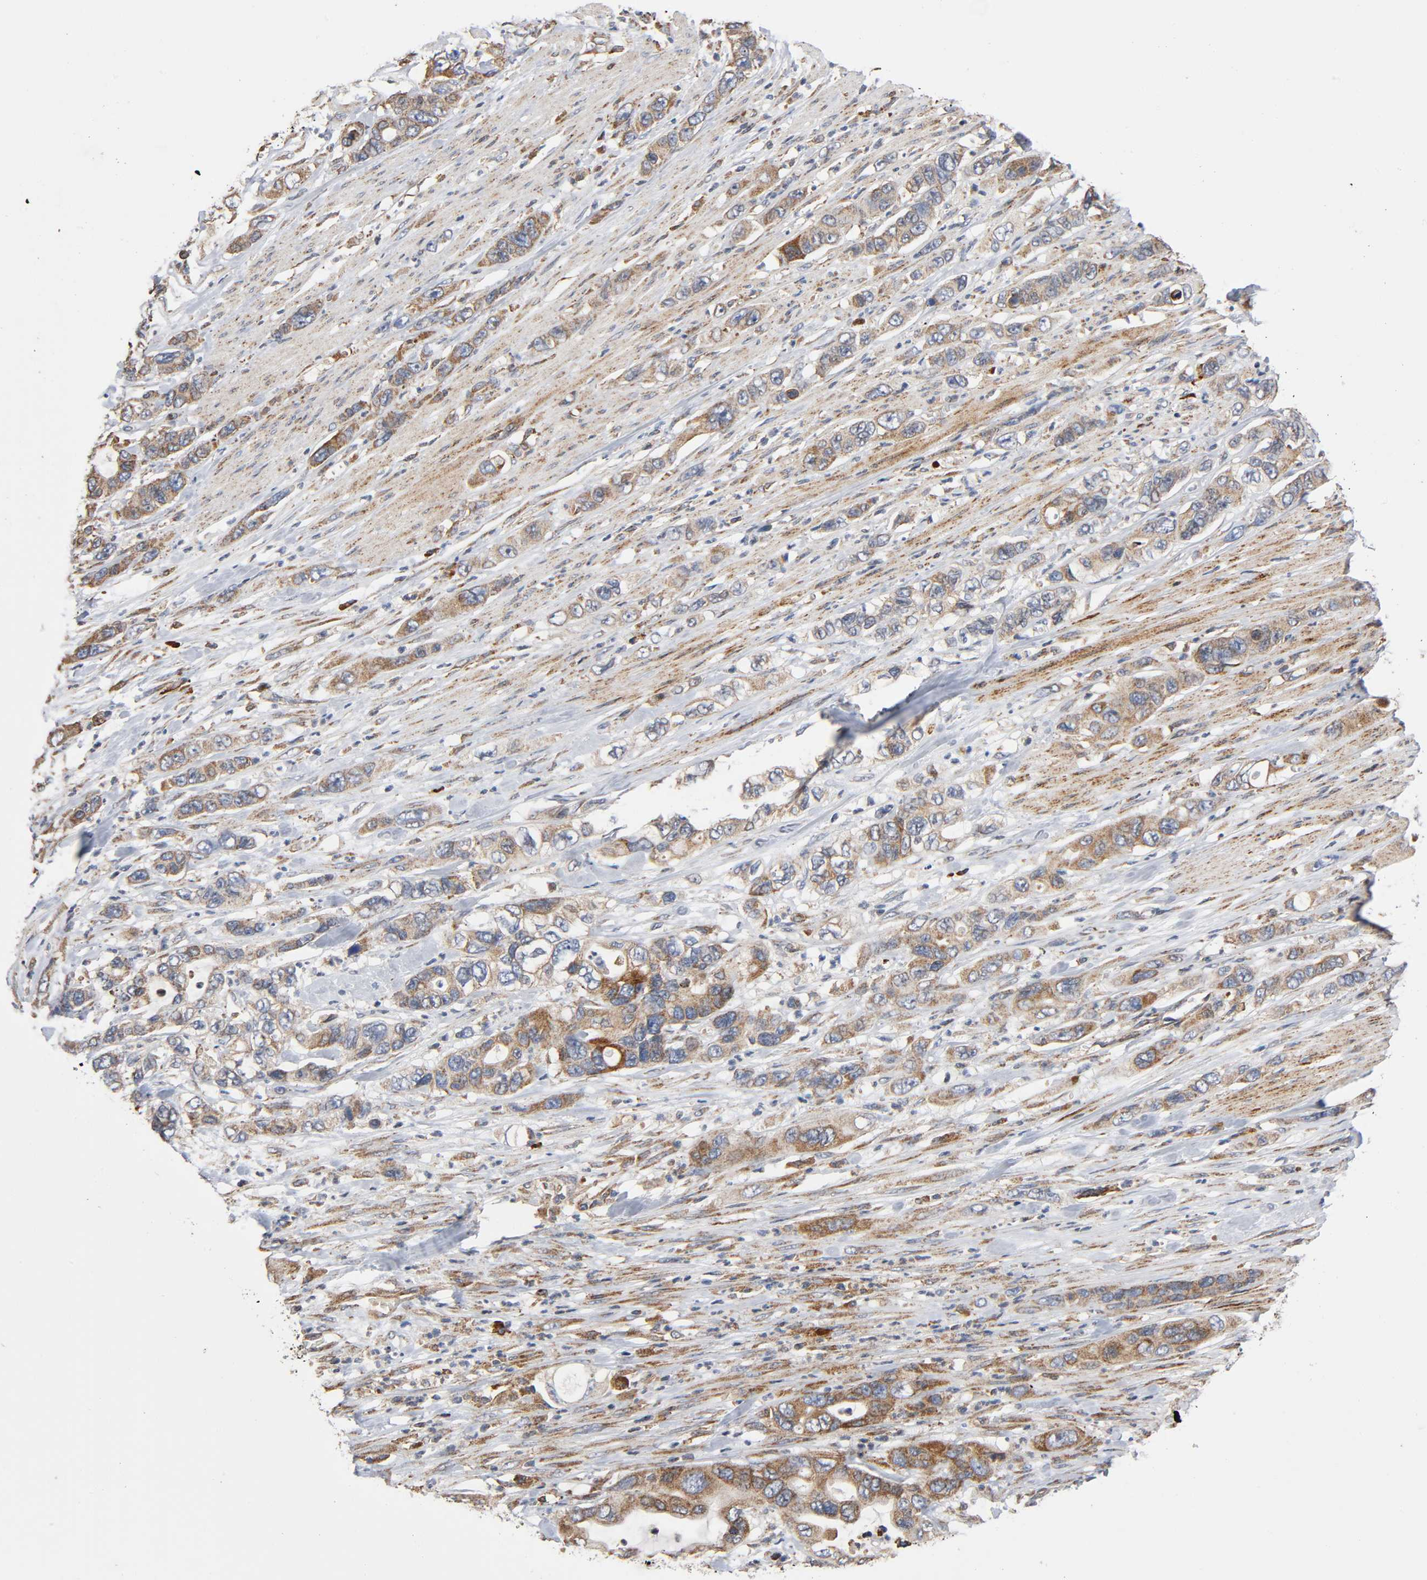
{"staining": {"intensity": "moderate", "quantity": "25%-75%", "location": "cytoplasmic/membranous"}, "tissue": "pancreatic cancer", "cell_type": "Tumor cells", "image_type": "cancer", "snomed": [{"axis": "morphology", "description": "Adenocarcinoma, NOS"}, {"axis": "topography", "description": "Pancreas"}], "caption": "A high-resolution histopathology image shows IHC staining of pancreatic cancer (adenocarcinoma), which reveals moderate cytoplasmic/membranous staining in about 25%-75% of tumor cells.", "gene": "MAP3K1", "patient": {"sex": "female", "age": 71}}